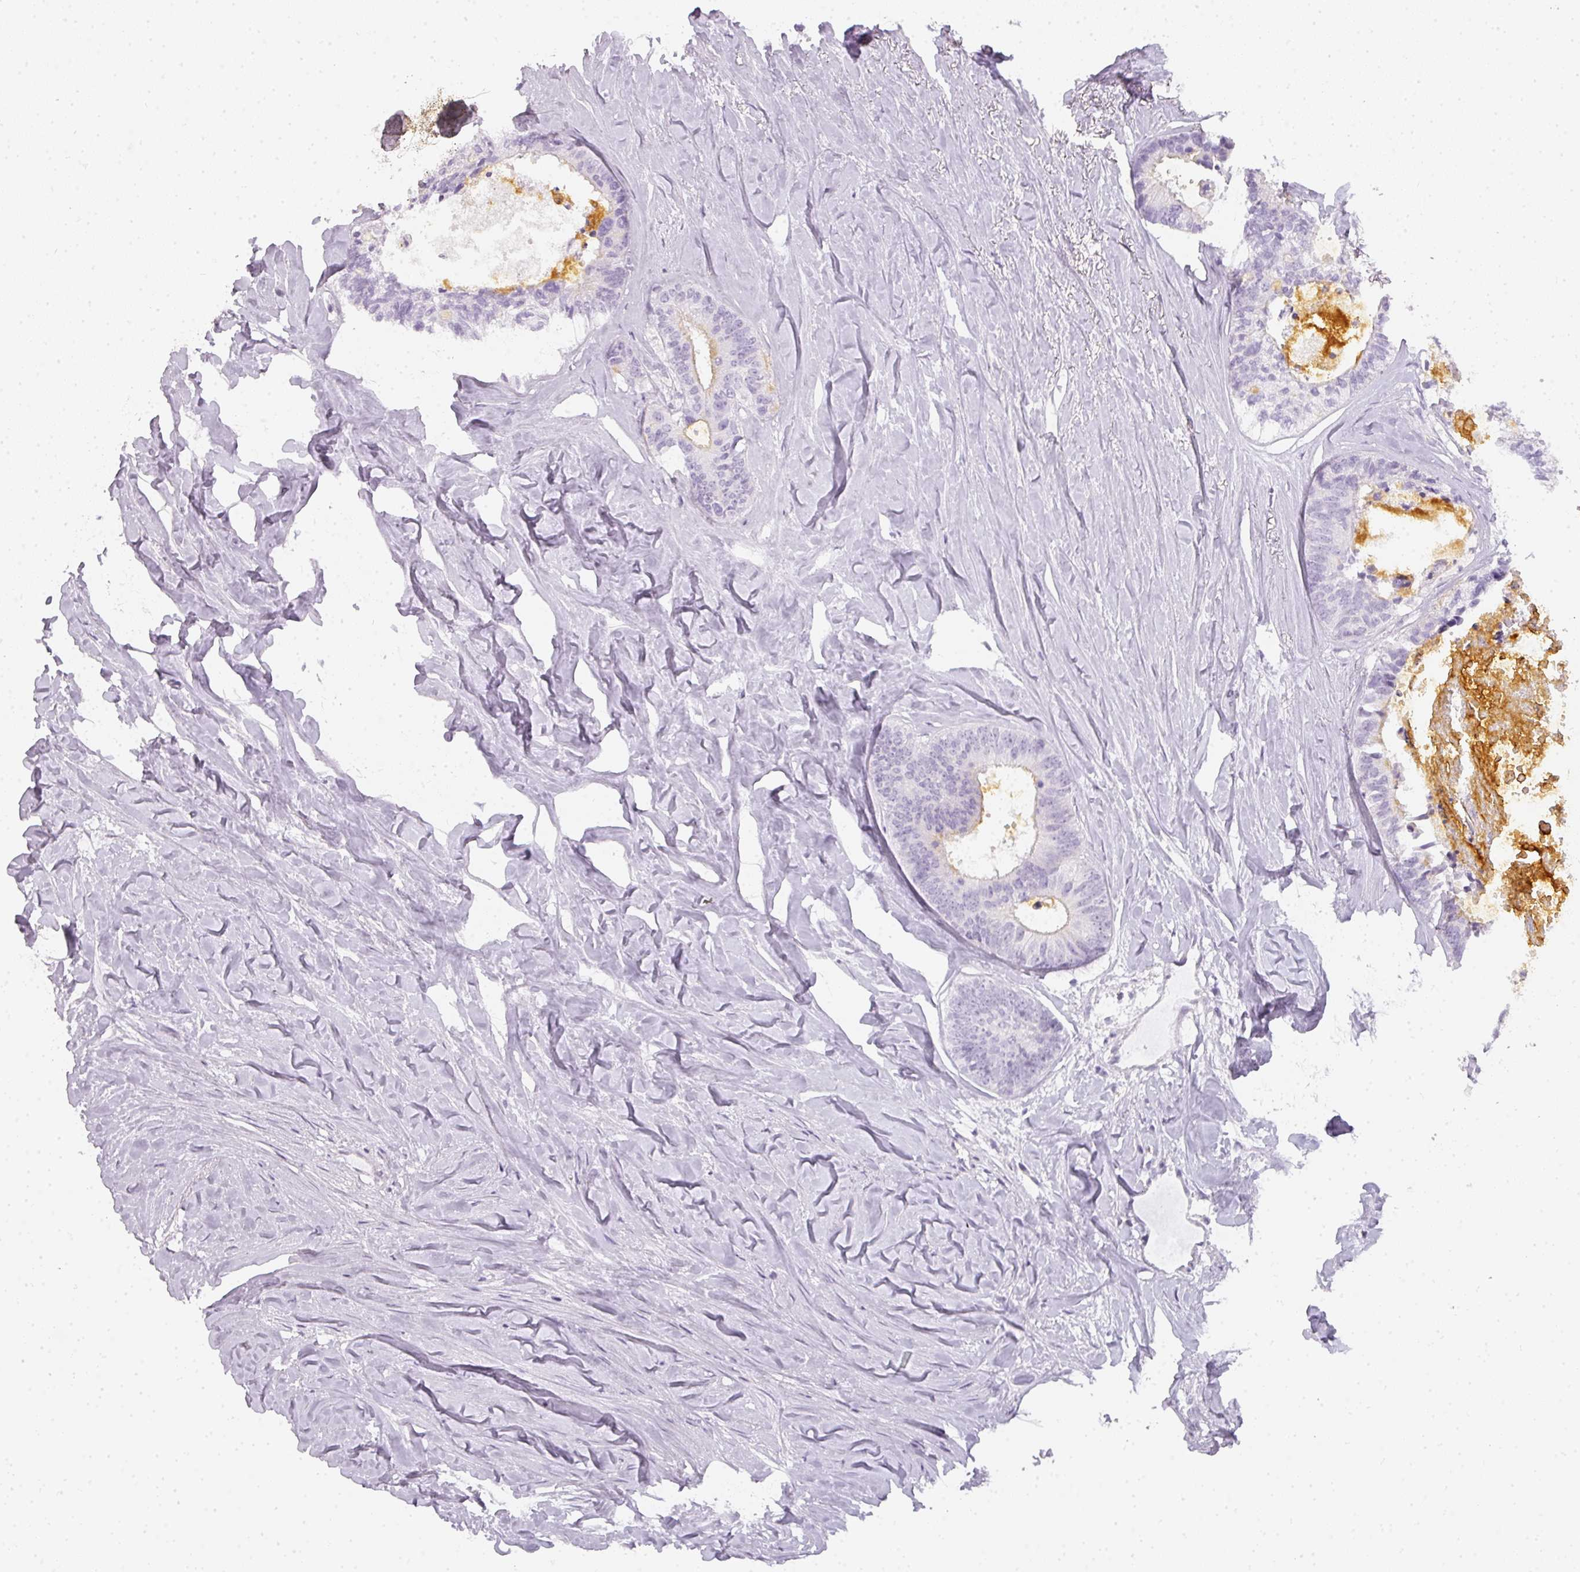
{"staining": {"intensity": "negative", "quantity": "none", "location": "none"}, "tissue": "colorectal cancer", "cell_type": "Tumor cells", "image_type": "cancer", "snomed": [{"axis": "morphology", "description": "Adenocarcinoma, NOS"}, {"axis": "topography", "description": "Colon"}, {"axis": "topography", "description": "Rectum"}], "caption": "High magnification brightfield microscopy of colorectal cancer stained with DAB (brown) and counterstained with hematoxylin (blue): tumor cells show no significant positivity. (DAB (3,3'-diaminobenzidine) IHC with hematoxylin counter stain).", "gene": "TMEM42", "patient": {"sex": "male", "age": 57}}